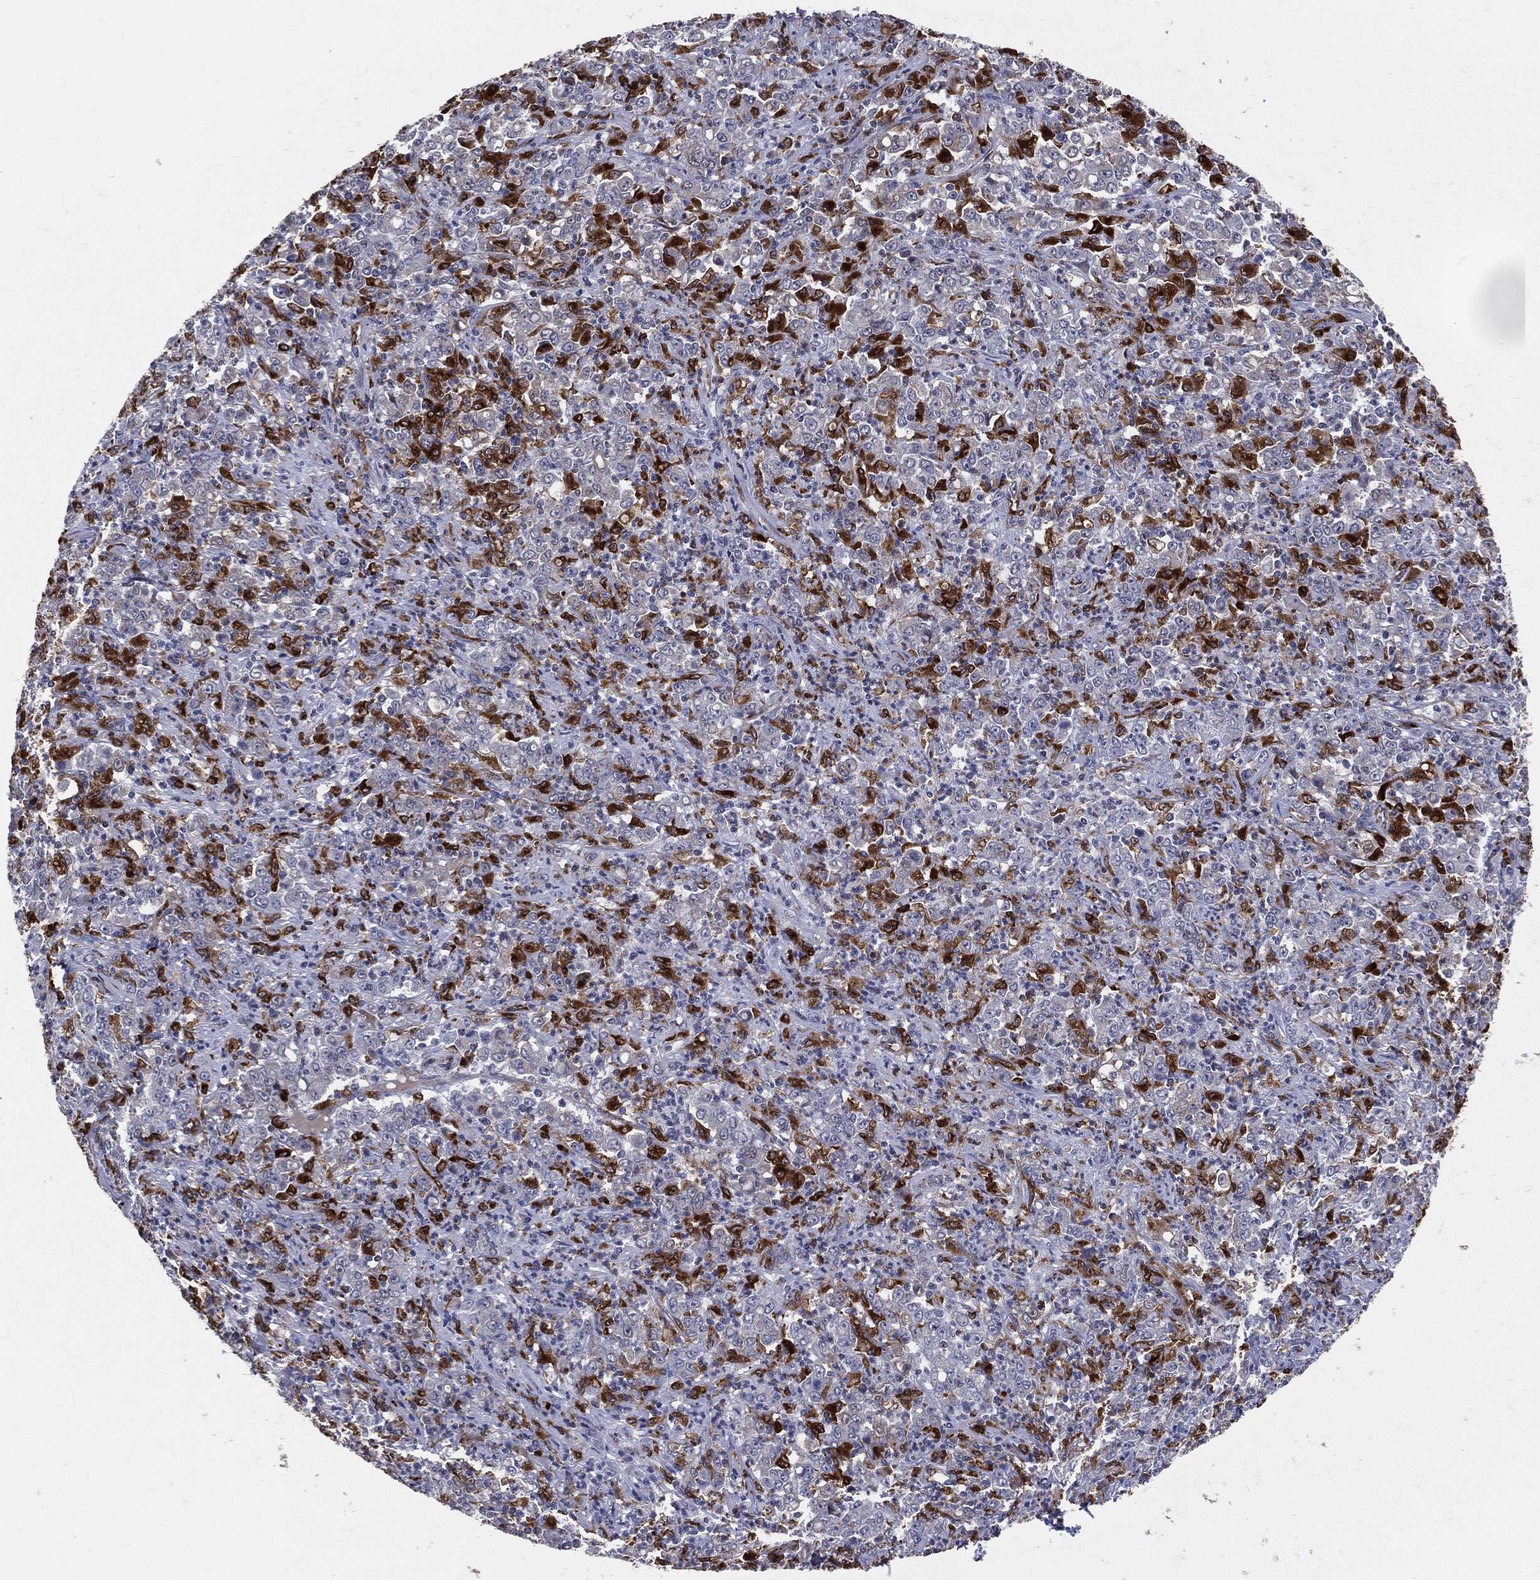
{"staining": {"intensity": "strong", "quantity": "<25%", "location": "cytoplasmic/membranous"}, "tissue": "stomach cancer", "cell_type": "Tumor cells", "image_type": "cancer", "snomed": [{"axis": "morphology", "description": "Adenocarcinoma, NOS"}, {"axis": "topography", "description": "Stomach, lower"}], "caption": "Immunohistochemistry (IHC) of stomach adenocarcinoma shows medium levels of strong cytoplasmic/membranous staining in approximately <25% of tumor cells.", "gene": "CD74", "patient": {"sex": "female", "age": 71}}